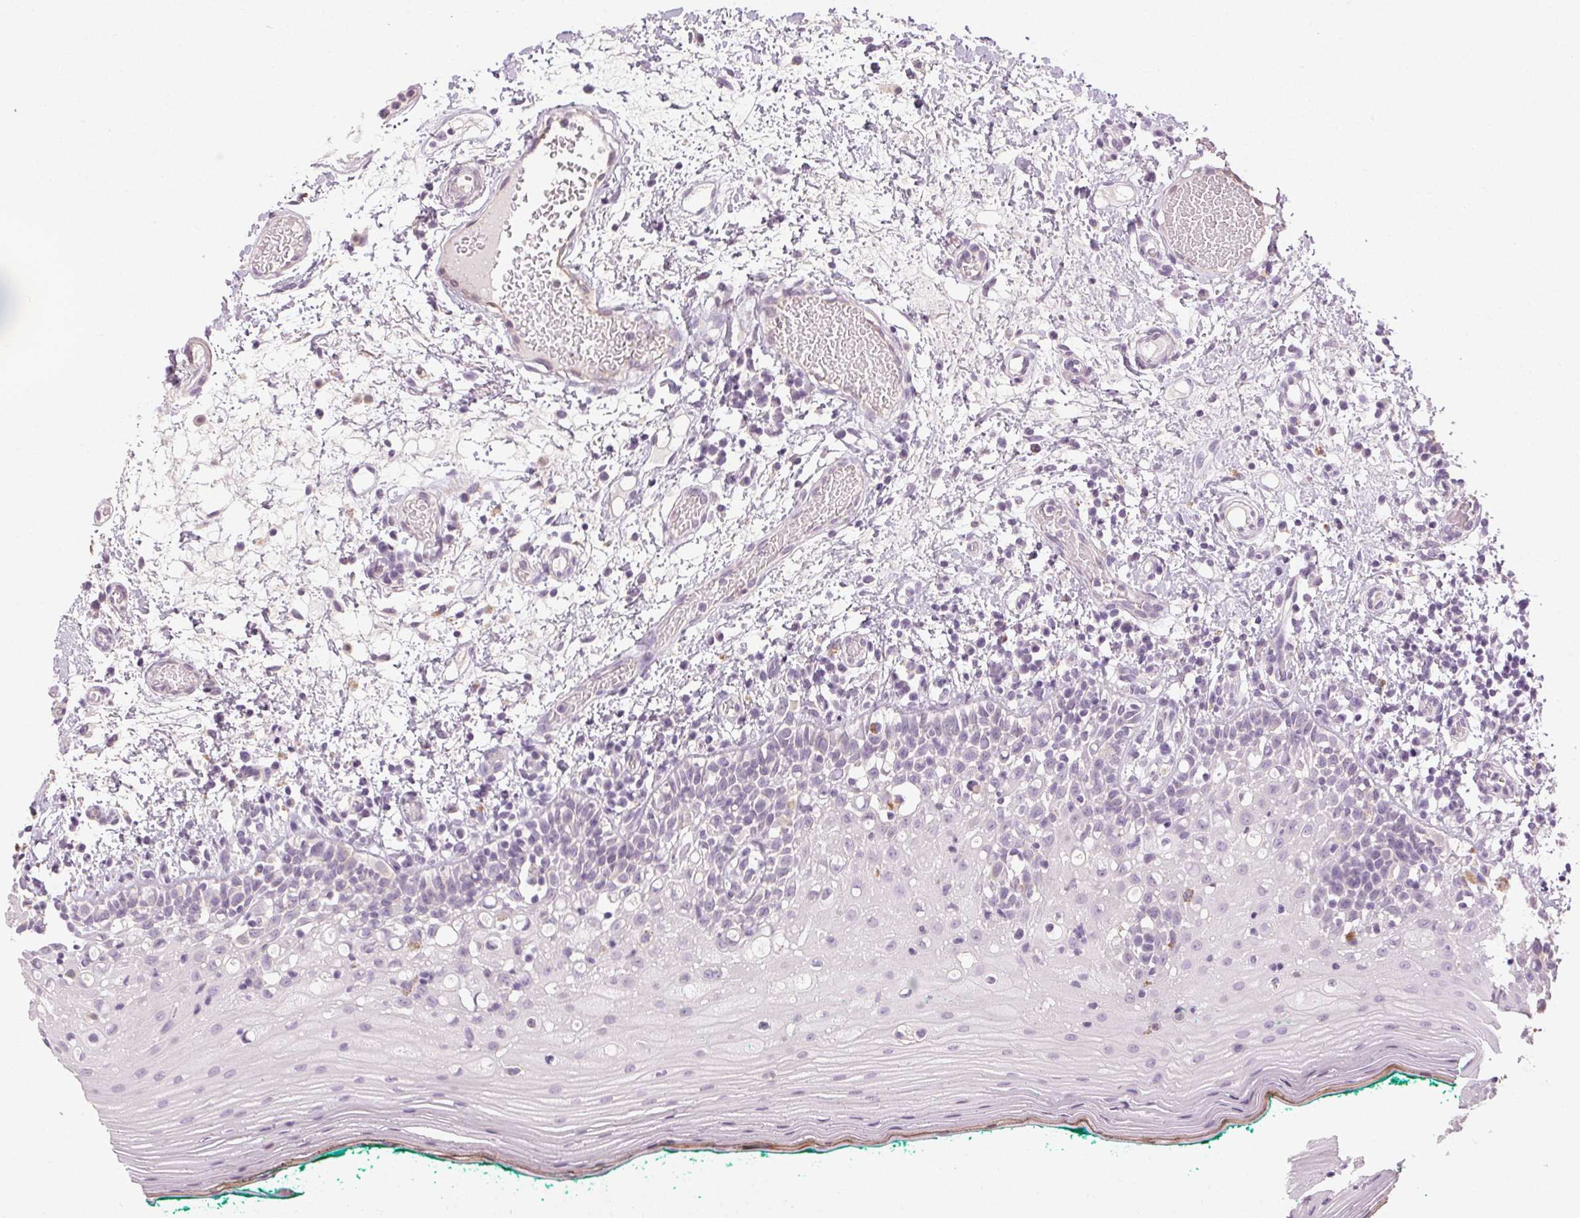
{"staining": {"intensity": "negative", "quantity": "none", "location": "none"}, "tissue": "oral mucosa", "cell_type": "Squamous epithelial cells", "image_type": "normal", "snomed": [{"axis": "morphology", "description": "Normal tissue, NOS"}, {"axis": "topography", "description": "Oral tissue"}], "caption": "Immunohistochemistry photomicrograph of benign oral mucosa: oral mucosa stained with DAB displays no significant protein expression in squamous epithelial cells. (DAB immunohistochemistry (IHC) visualized using brightfield microscopy, high magnification).", "gene": "CLTRN", "patient": {"sex": "female", "age": 83}}